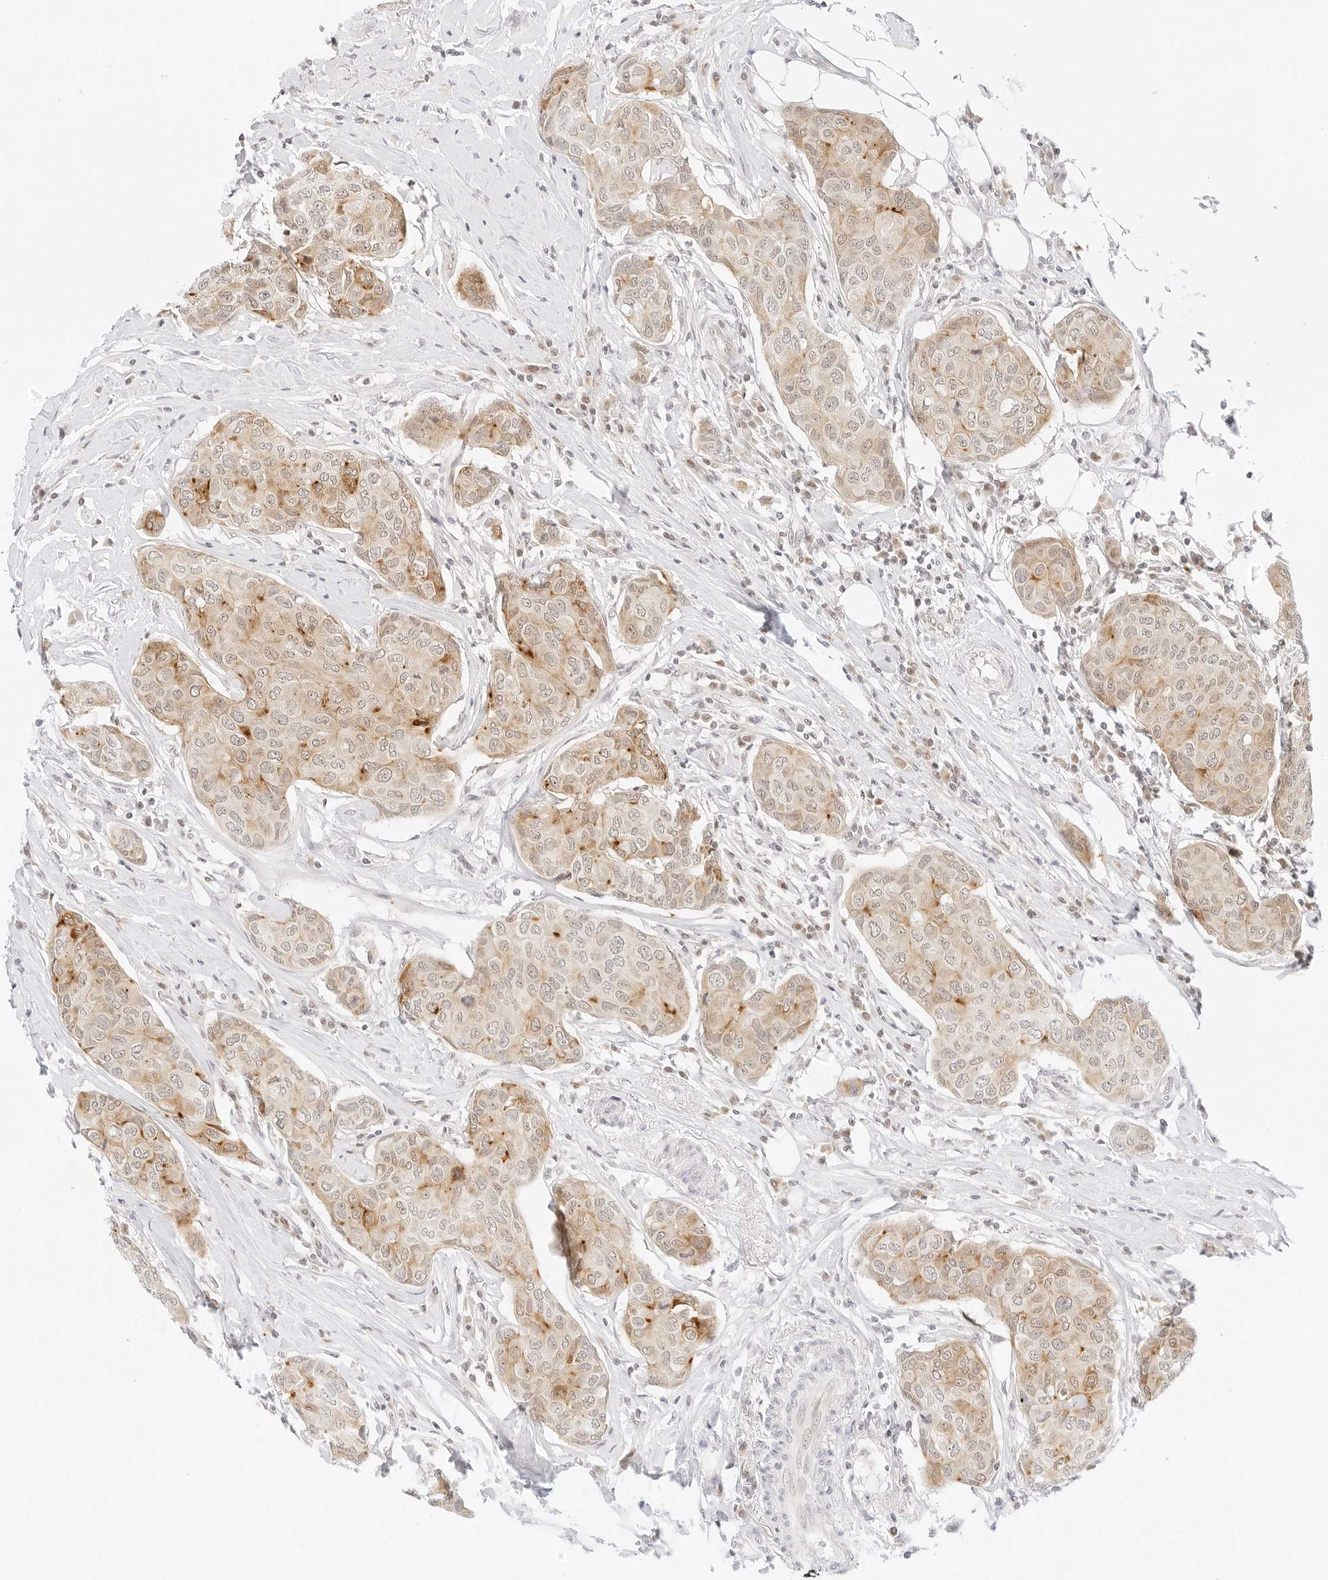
{"staining": {"intensity": "moderate", "quantity": "25%-75%", "location": "cytoplasmic/membranous"}, "tissue": "breast cancer", "cell_type": "Tumor cells", "image_type": "cancer", "snomed": [{"axis": "morphology", "description": "Duct carcinoma"}, {"axis": "topography", "description": "Breast"}], "caption": "Immunohistochemistry (IHC) (DAB) staining of breast invasive ductal carcinoma displays moderate cytoplasmic/membranous protein expression in about 25%-75% of tumor cells. (DAB (3,3'-diaminobenzidine) IHC, brown staining for protein, blue staining for nuclei).", "gene": "POLR3C", "patient": {"sex": "female", "age": 80}}